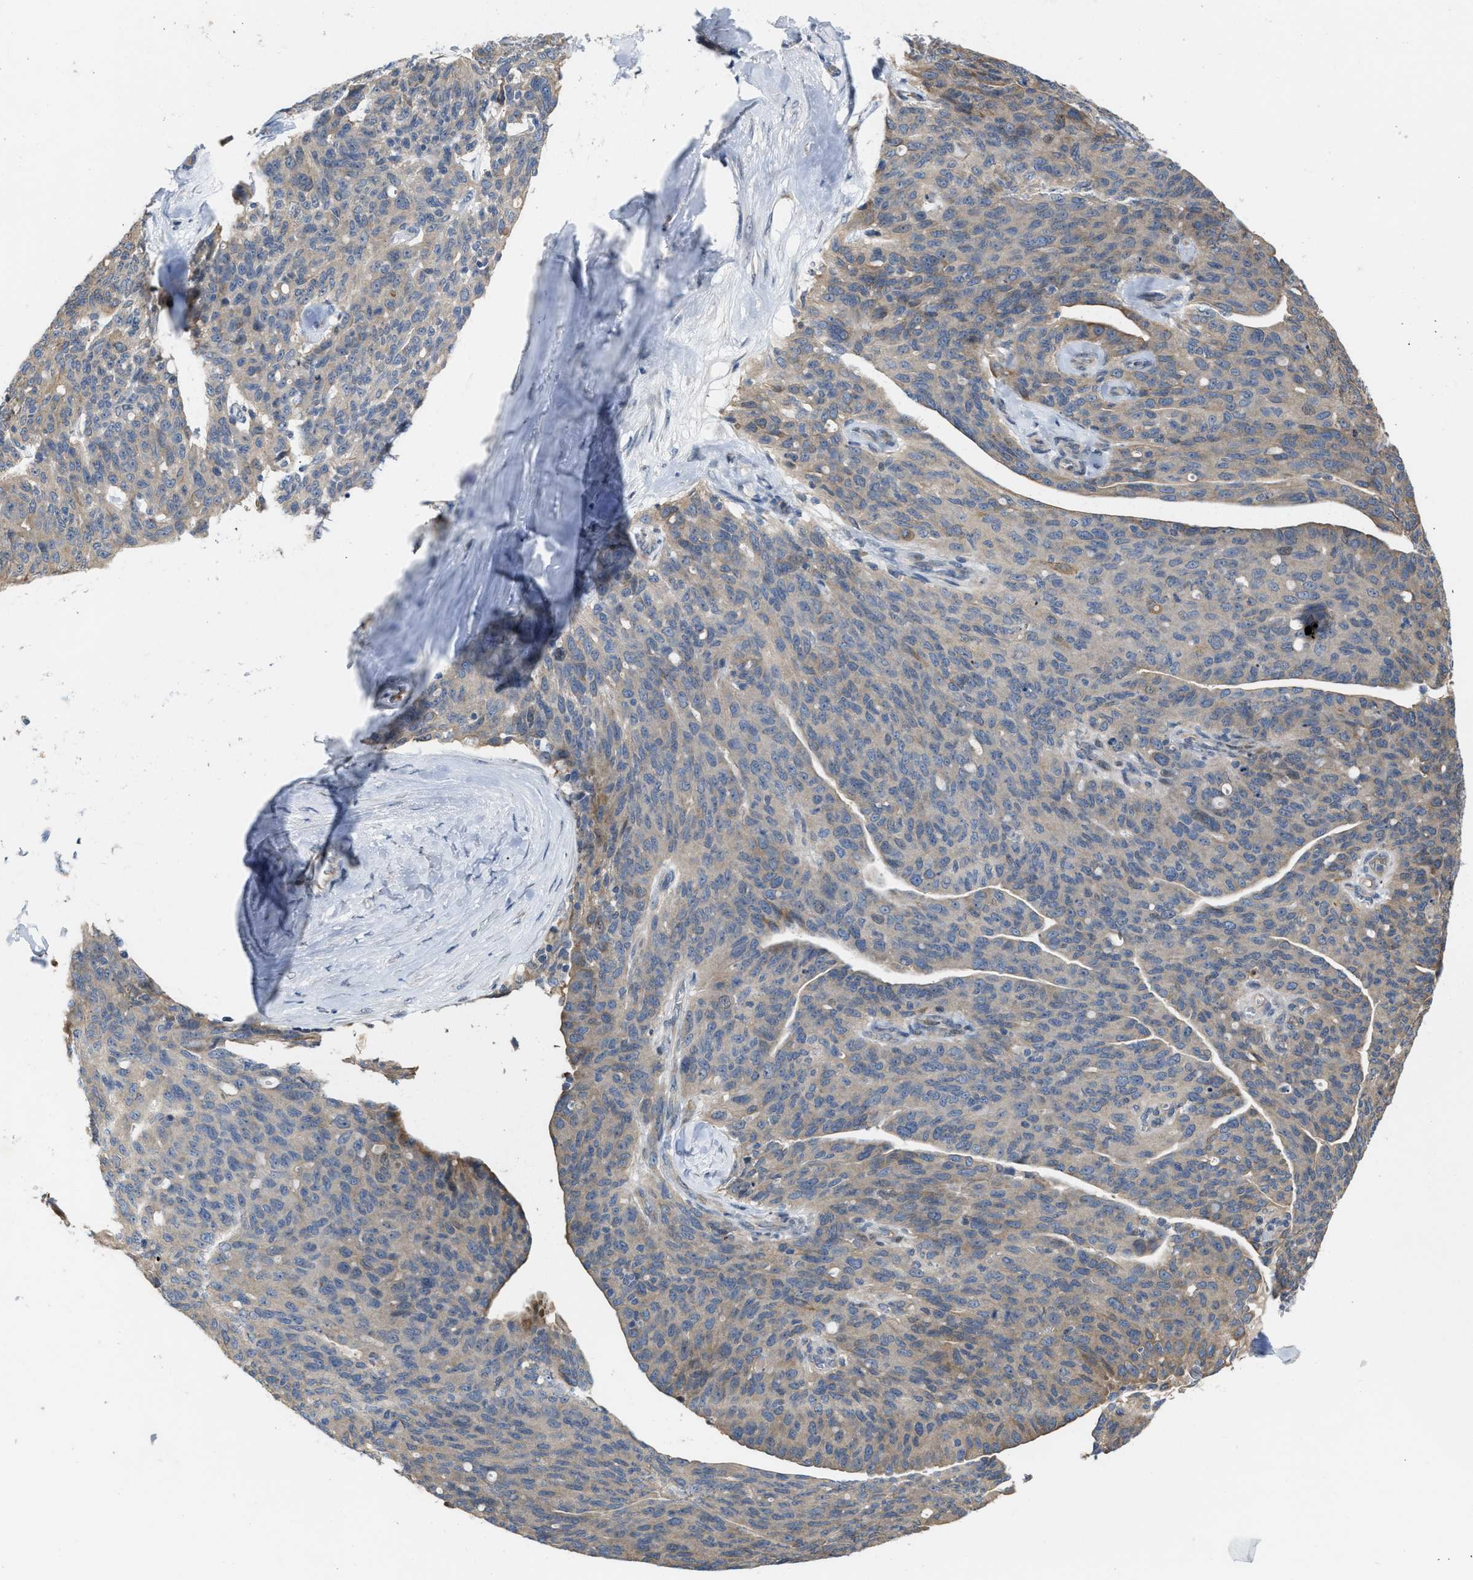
{"staining": {"intensity": "weak", "quantity": ">75%", "location": "cytoplasmic/membranous"}, "tissue": "ovarian cancer", "cell_type": "Tumor cells", "image_type": "cancer", "snomed": [{"axis": "morphology", "description": "Carcinoma, endometroid"}, {"axis": "topography", "description": "Ovary"}], "caption": "Ovarian endometroid carcinoma stained for a protein reveals weak cytoplasmic/membranous positivity in tumor cells. Using DAB (brown) and hematoxylin (blue) stains, captured at high magnification using brightfield microscopy.", "gene": "CSNK1A1", "patient": {"sex": "female", "age": 60}}